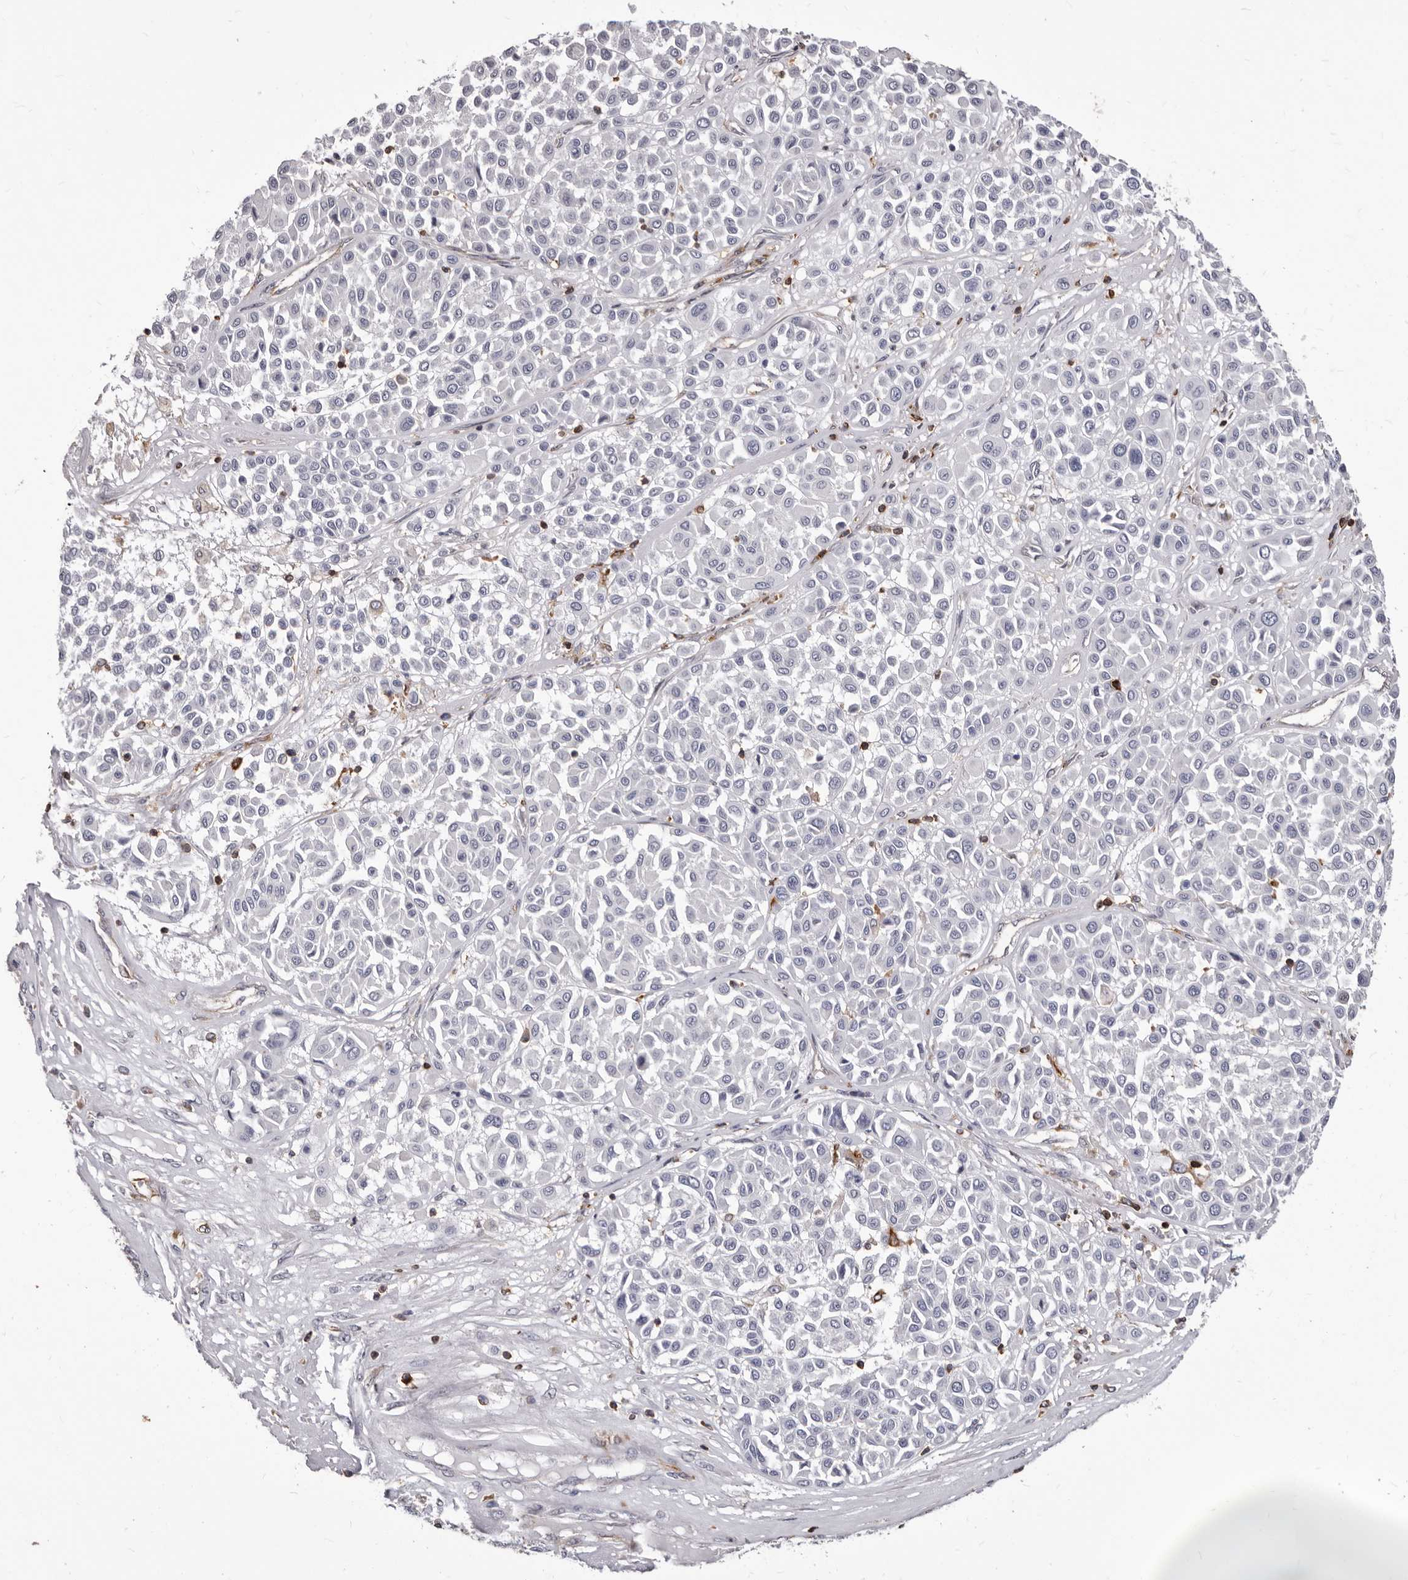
{"staining": {"intensity": "negative", "quantity": "none", "location": "none"}, "tissue": "melanoma", "cell_type": "Tumor cells", "image_type": "cancer", "snomed": [{"axis": "morphology", "description": "Malignant melanoma, Metastatic site"}, {"axis": "topography", "description": "Soft tissue"}], "caption": "A micrograph of human malignant melanoma (metastatic site) is negative for staining in tumor cells.", "gene": "NIBAN1", "patient": {"sex": "male", "age": 41}}